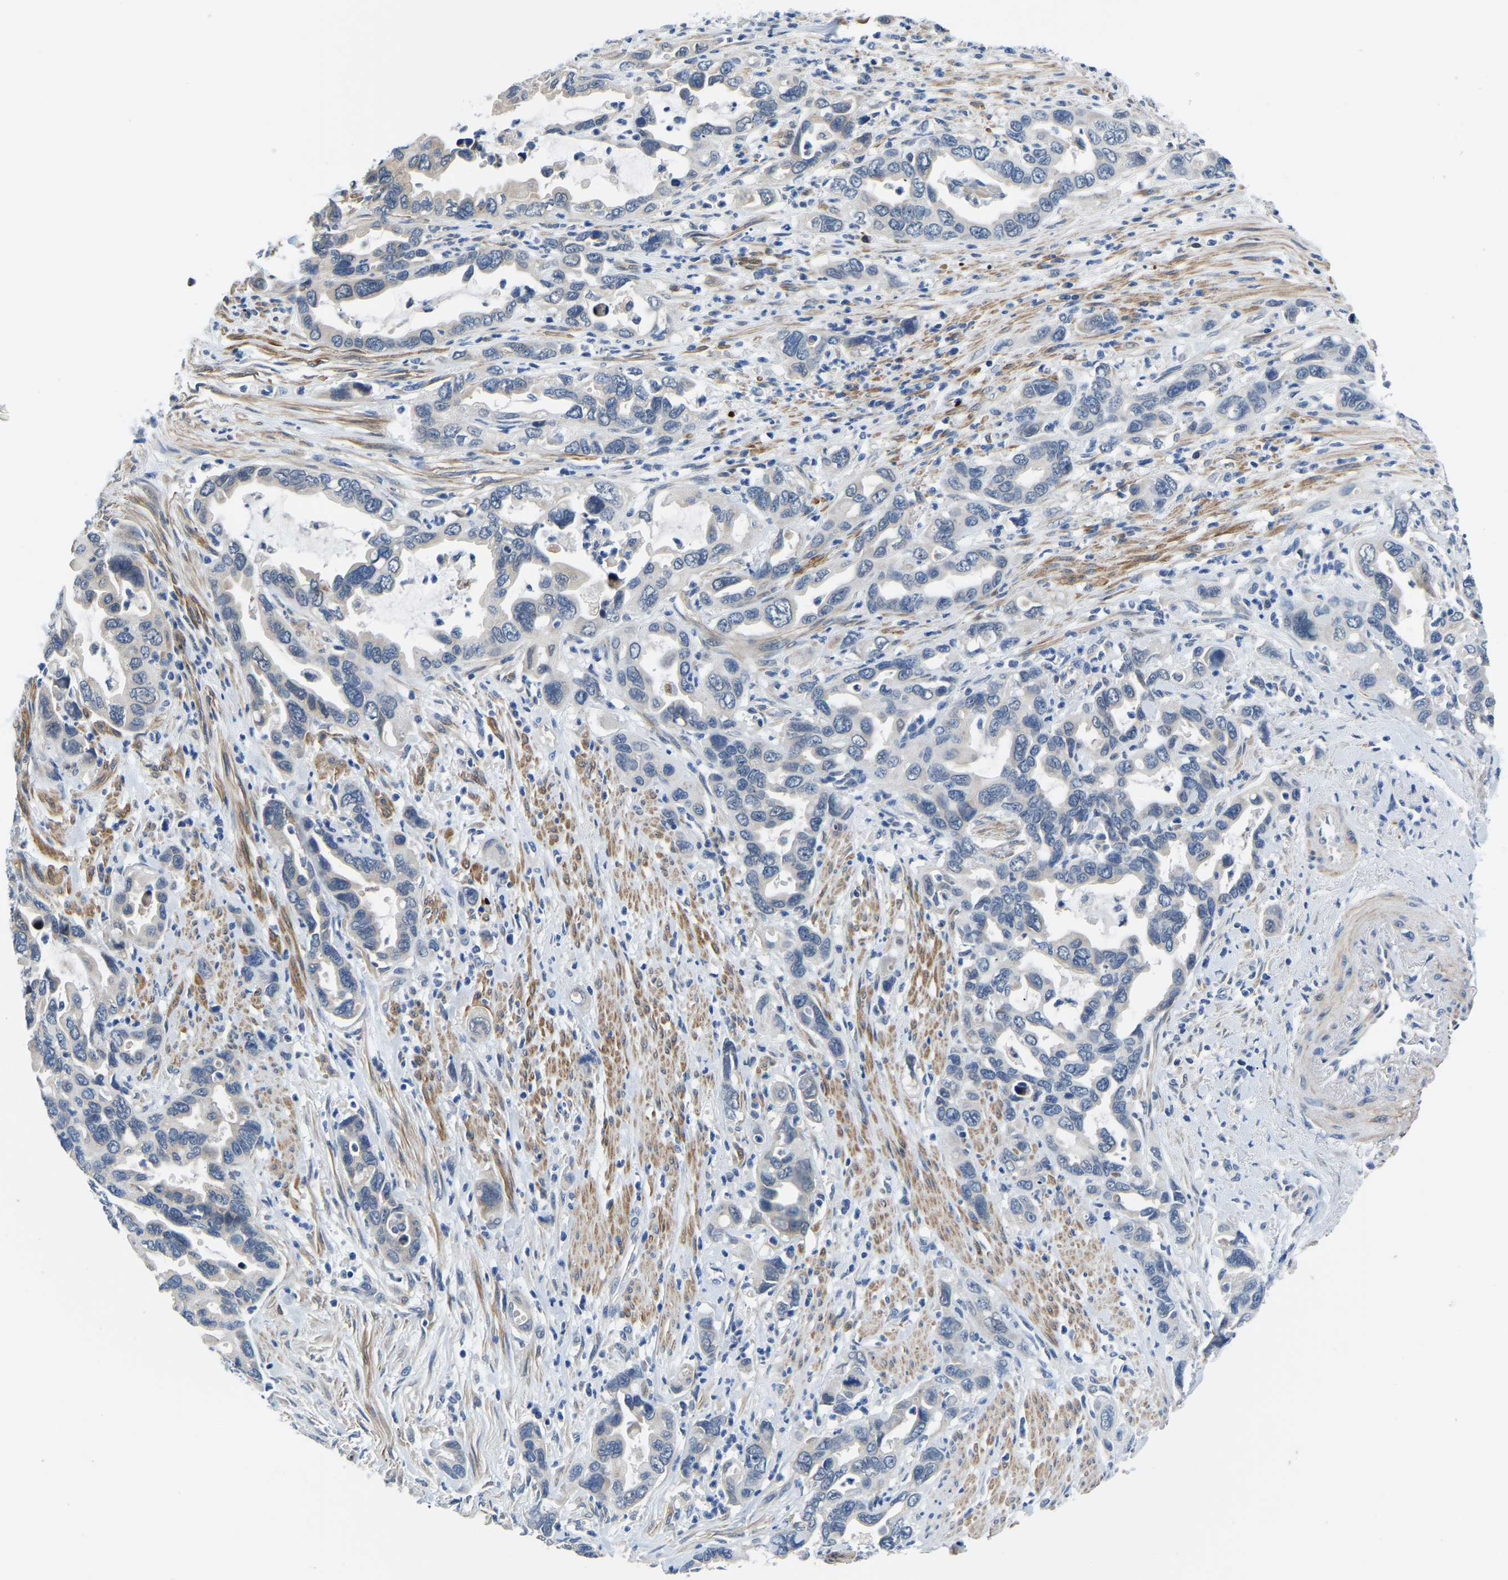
{"staining": {"intensity": "negative", "quantity": "none", "location": "none"}, "tissue": "pancreatic cancer", "cell_type": "Tumor cells", "image_type": "cancer", "snomed": [{"axis": "morphology", "description": "Adenocarcinoma, NOS"}, {"axis": "topography", "description": "Pancreas"}], "caption": "Protein analysis of pancreatic cancer displays no significant staining in tumor cells. (DAB (3,3'-diaminobenzidine) IHC with hematoxylin counter stain).", "gene": "LIAS", "patient": {"sex": "female", "age": 70}}